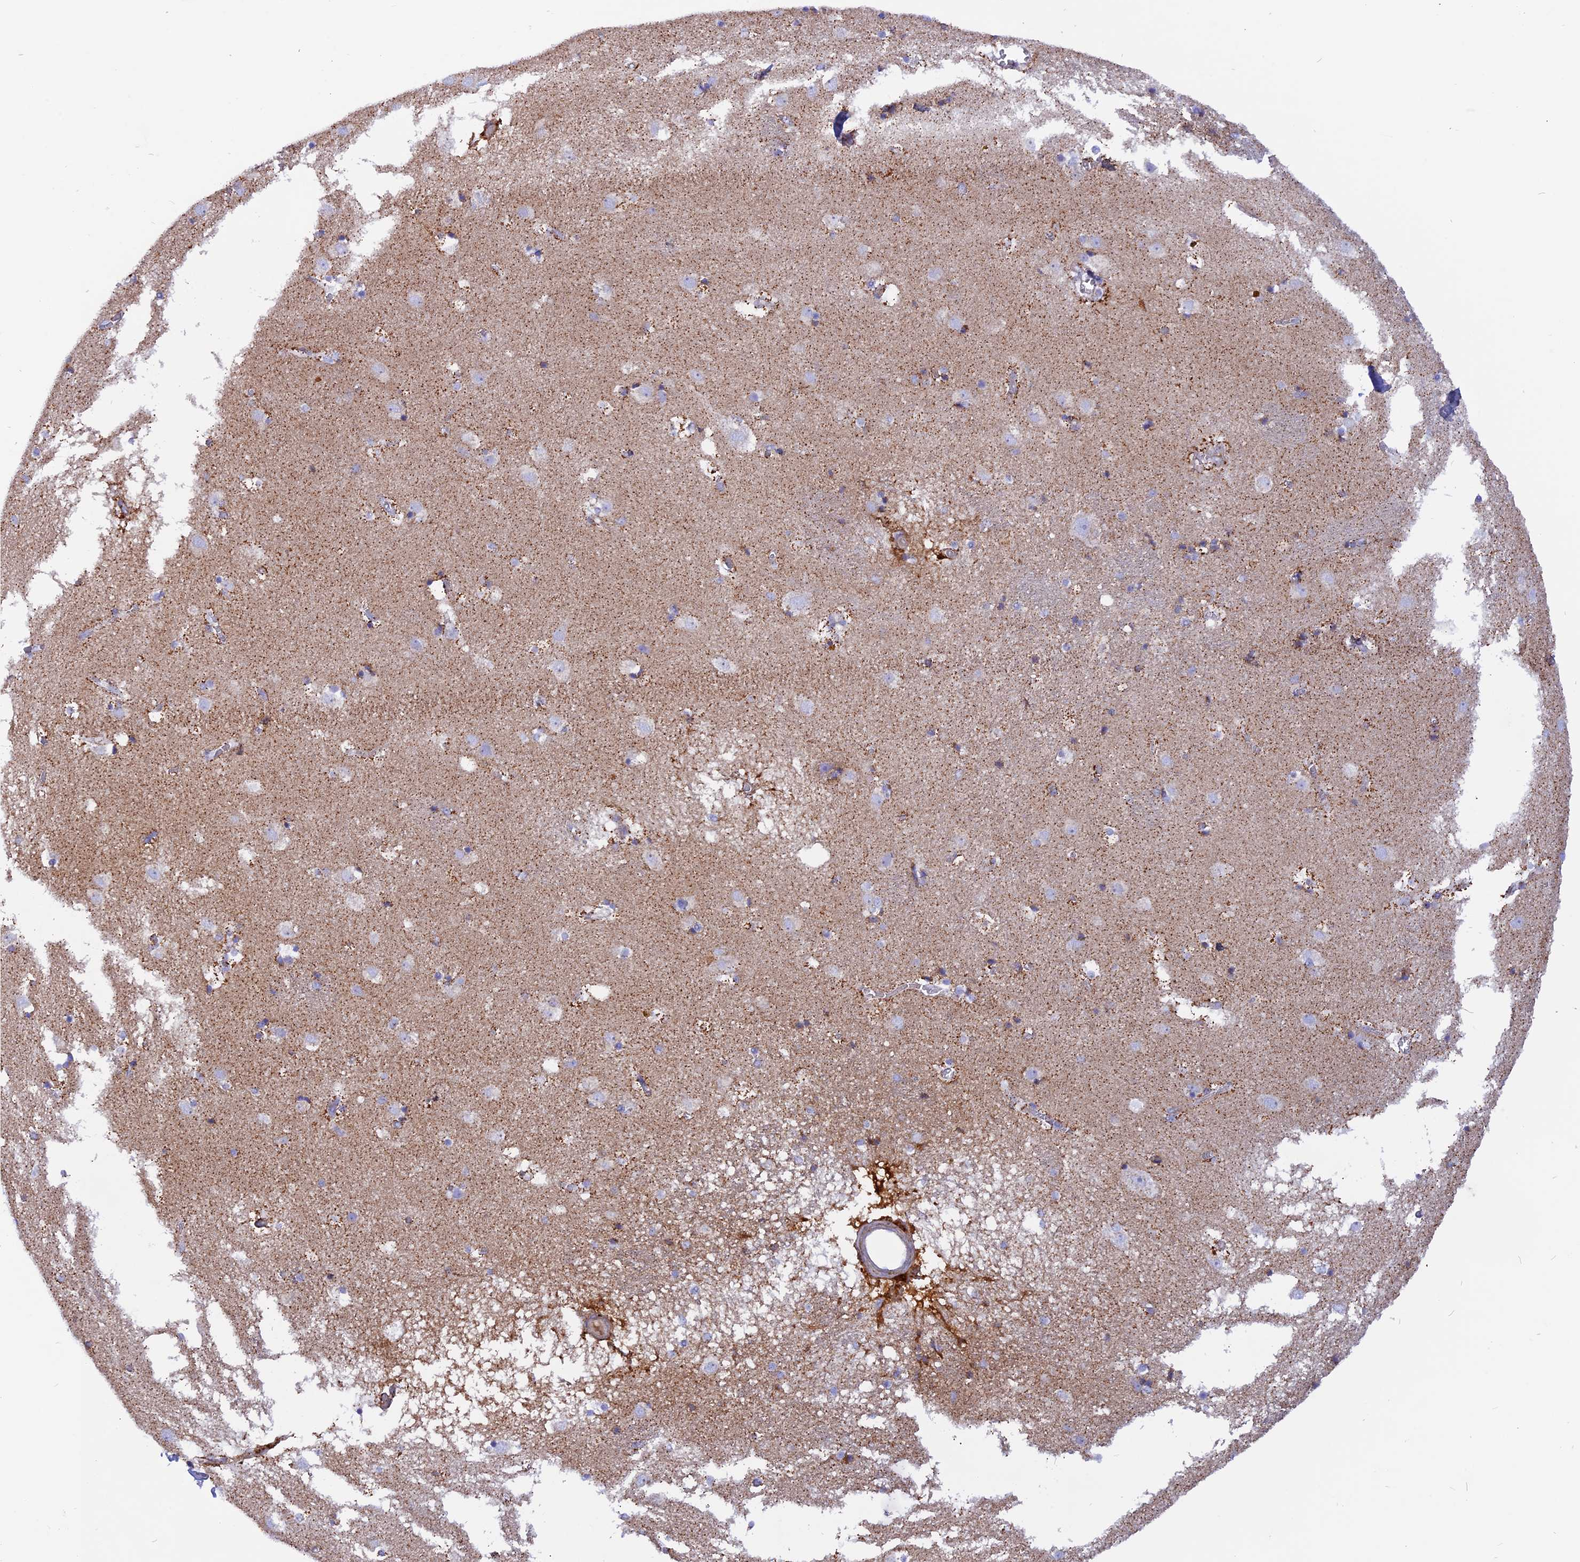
{"staining": {"intensity": "moderate", "quantity": "<25%", "location": "cytoplasmic/membranous"}, "tissue": "caudate", "cell_type": "Glial cells", "image_type": "normal", "snomed": [{"axis": "morphology", "description": "Normal tissue, NOS"}, {"axis": "topography", "description": "Lateral ventricle wall"}], "caption": "Immunohistochemistry (DAB) staining of normal human caudate reveals moderate cytoplasmic/membranous protein staining in approximately <25% of glial cells.", "gene": "GCDH", "patient": {"sex": "male", "age": 70}}